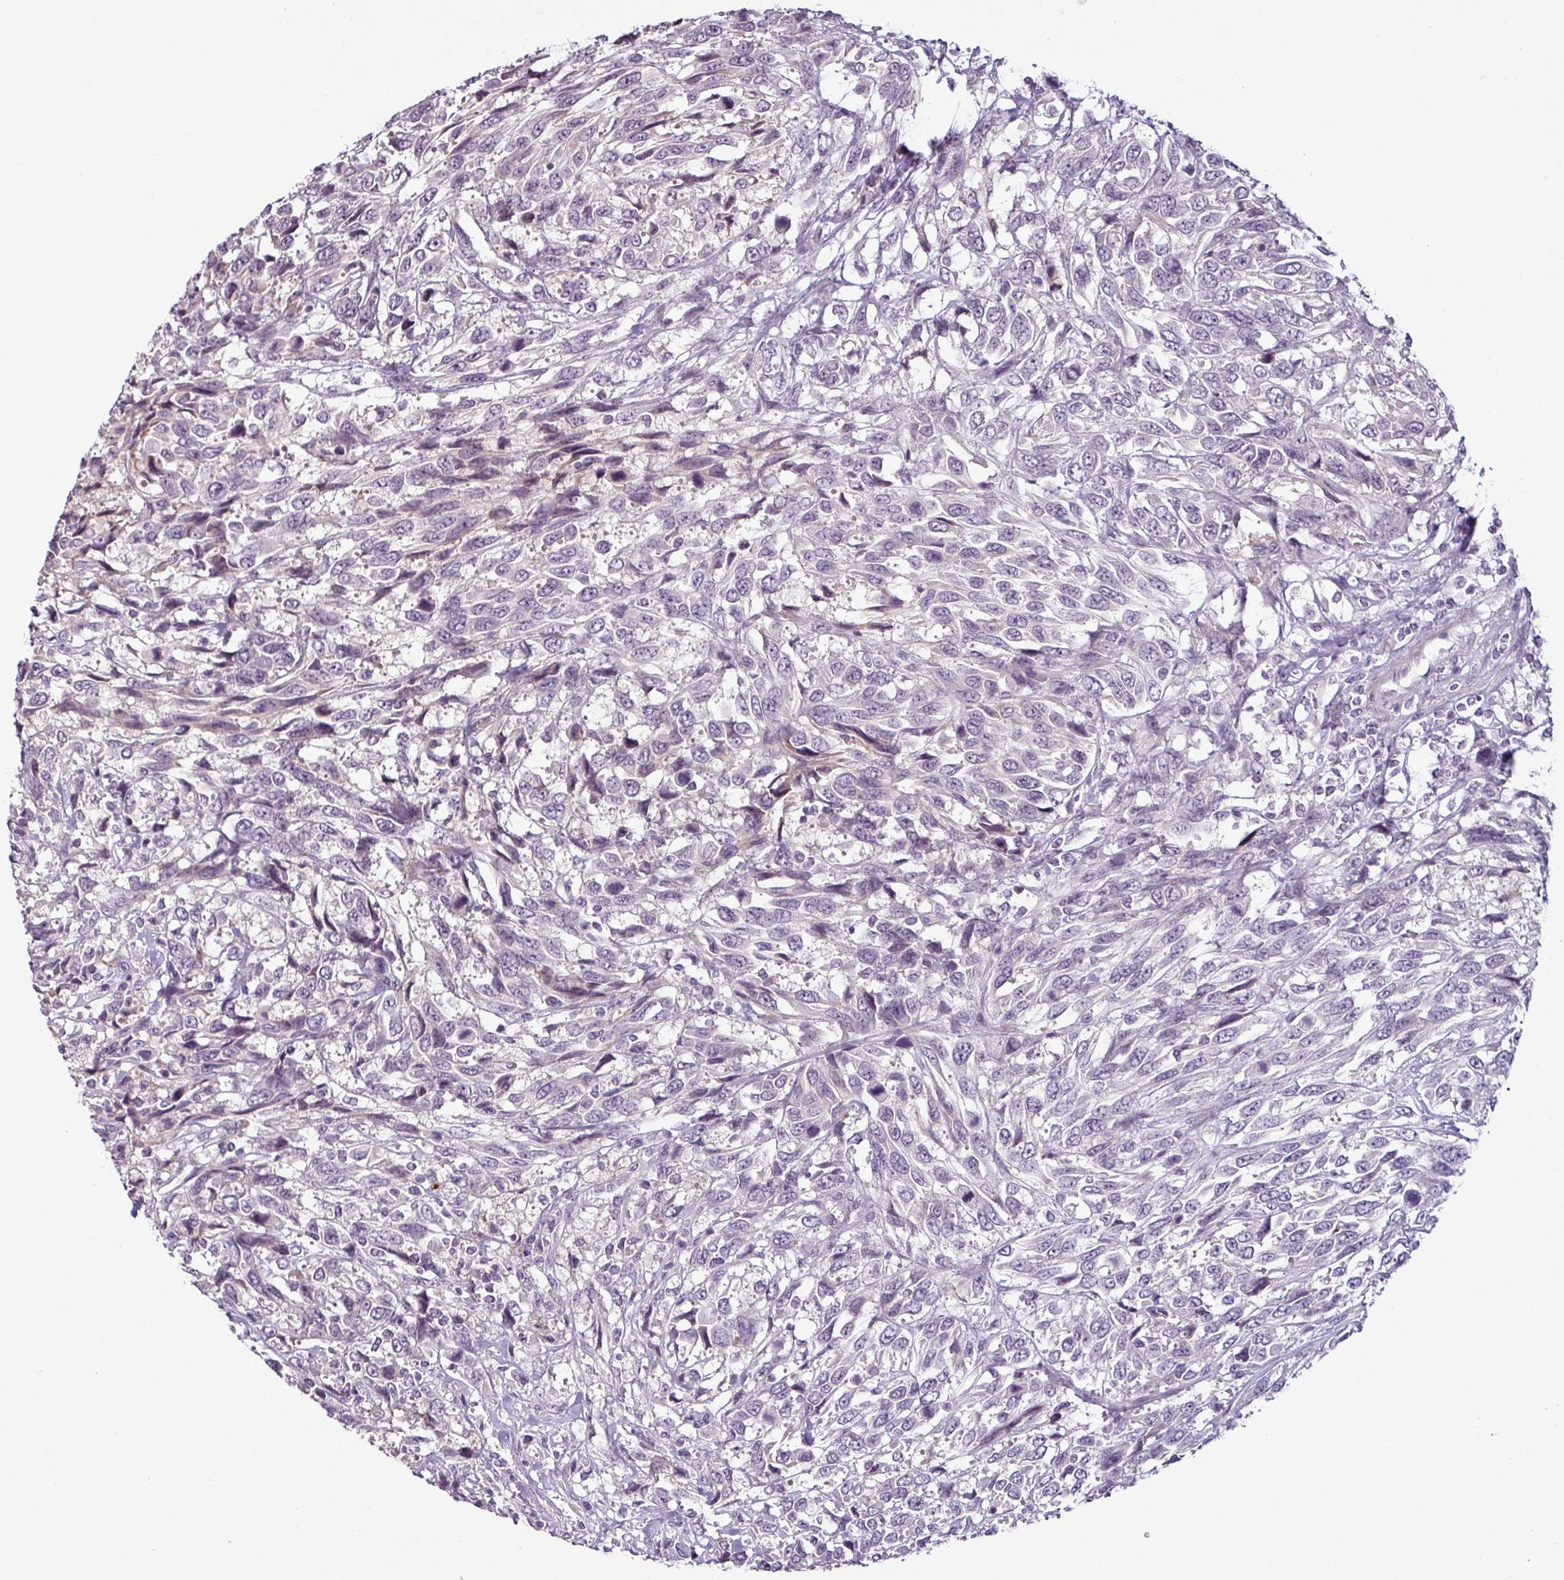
{"staining": {"intensity": "negative", "quantity": "none", "location": "none"}, "tissue": "urothelial cancer", "cell_type": "Tumor cells", "image_type": "cancer", "snomed": [{"axis": "morphology", "description": "Urothelial carcinoma, High grade"}, {"axis": "topography", "description": "Urinary bladder"}], "caption": "Tumor cells are negative for brown protein staining in urothelial cancer.", "gene": "OR52D1", "patient": {"sex": "female", "age": 70}}